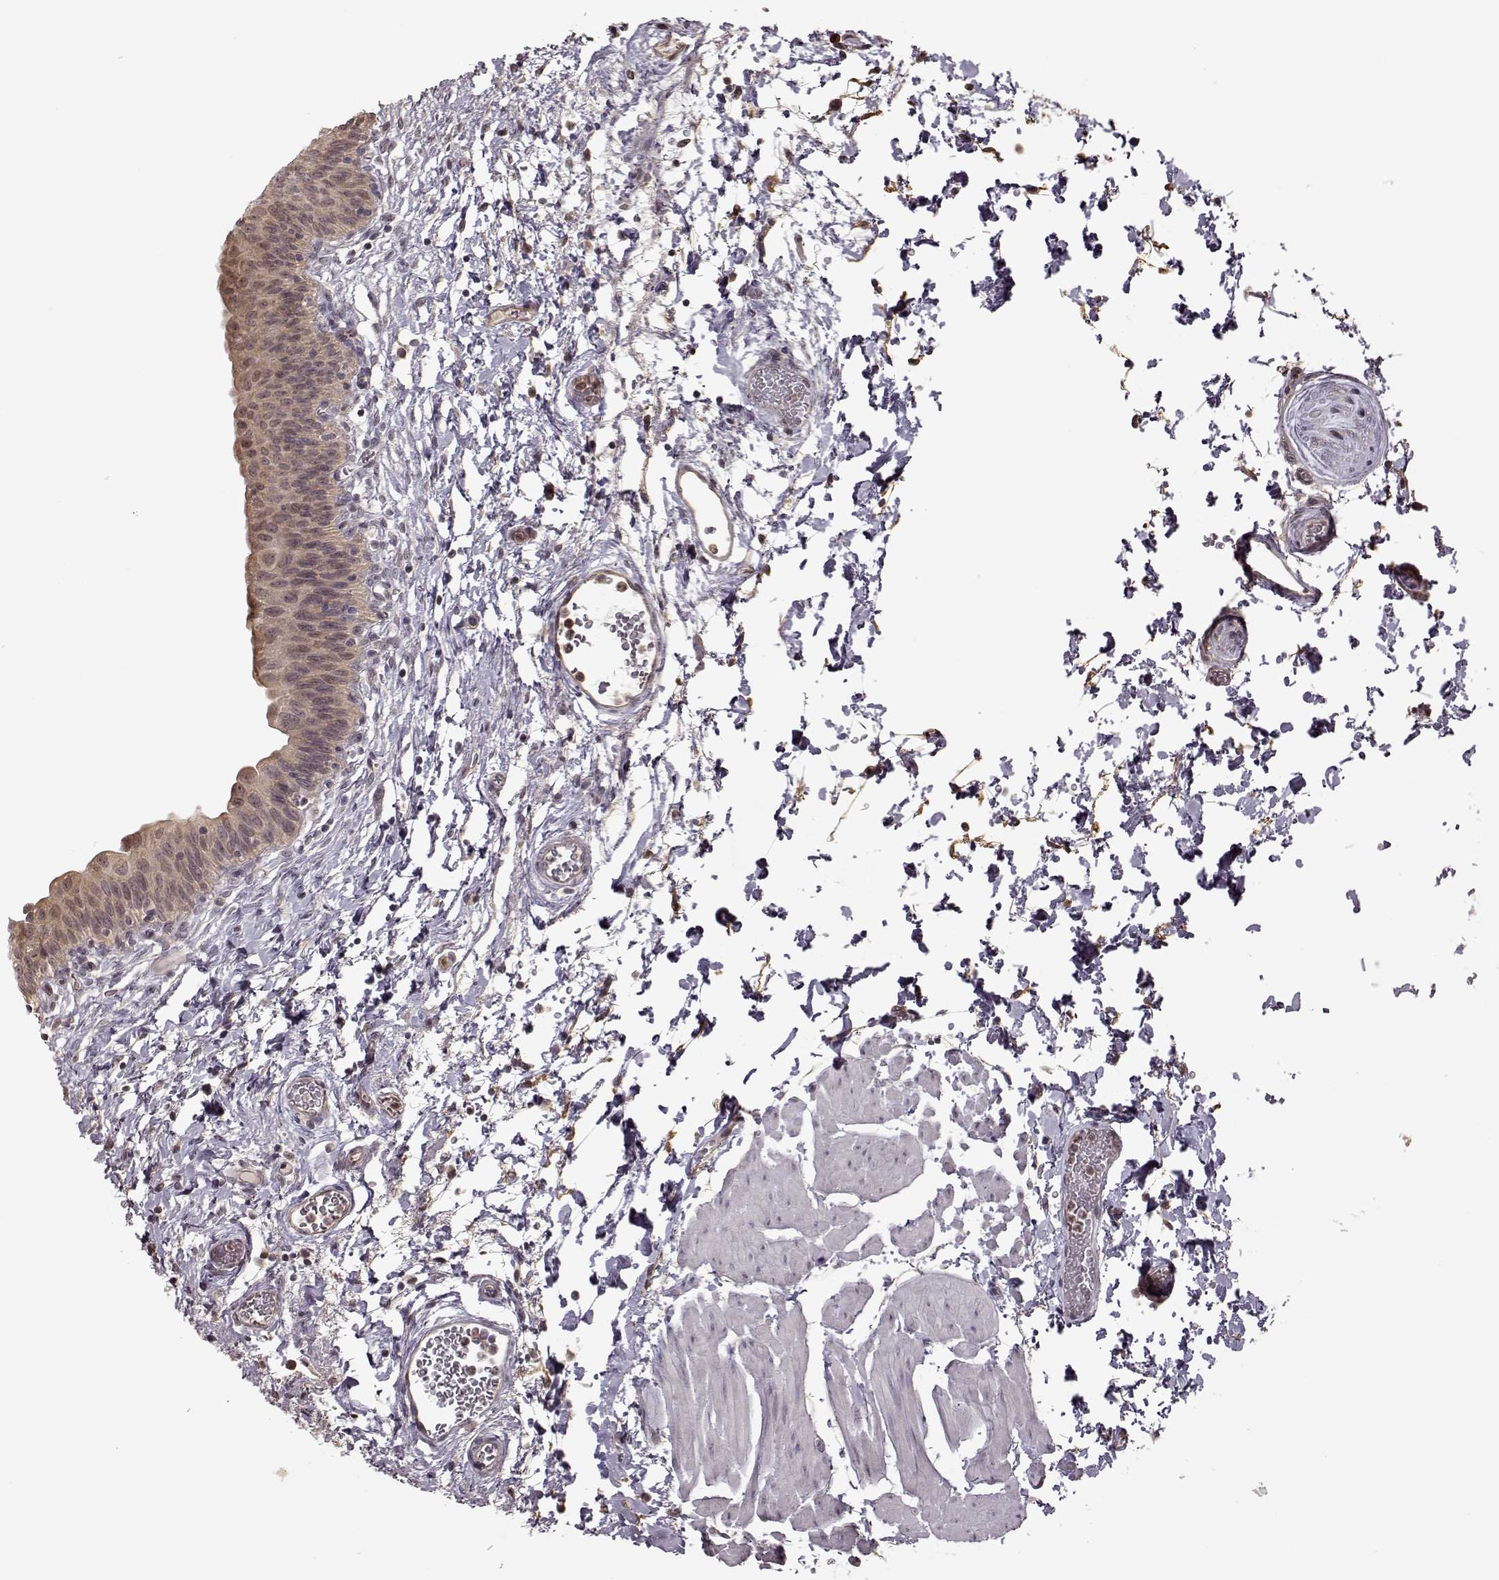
{"staining": {"intensity": "weak", "quantity": ">75%", "location": "cytoplasmic/membranous"}, "tissue": "urinary bladder", "cell_type": "Urothelial cells", "image_type": "normal", "snomed": [{"axis": "morphology", "description": "Normal tissue, NOS"}, {"axis": "topography", "description": "Urinary bladder"}], "caption": "This is a photomicrograph of IHC staining of benign urinary bladder, which shows weak positivity in the cytoplasmic/membranous of urothelial cells.", "gene": "CRB1", "patient": {"sex": "male", "age": 56}}